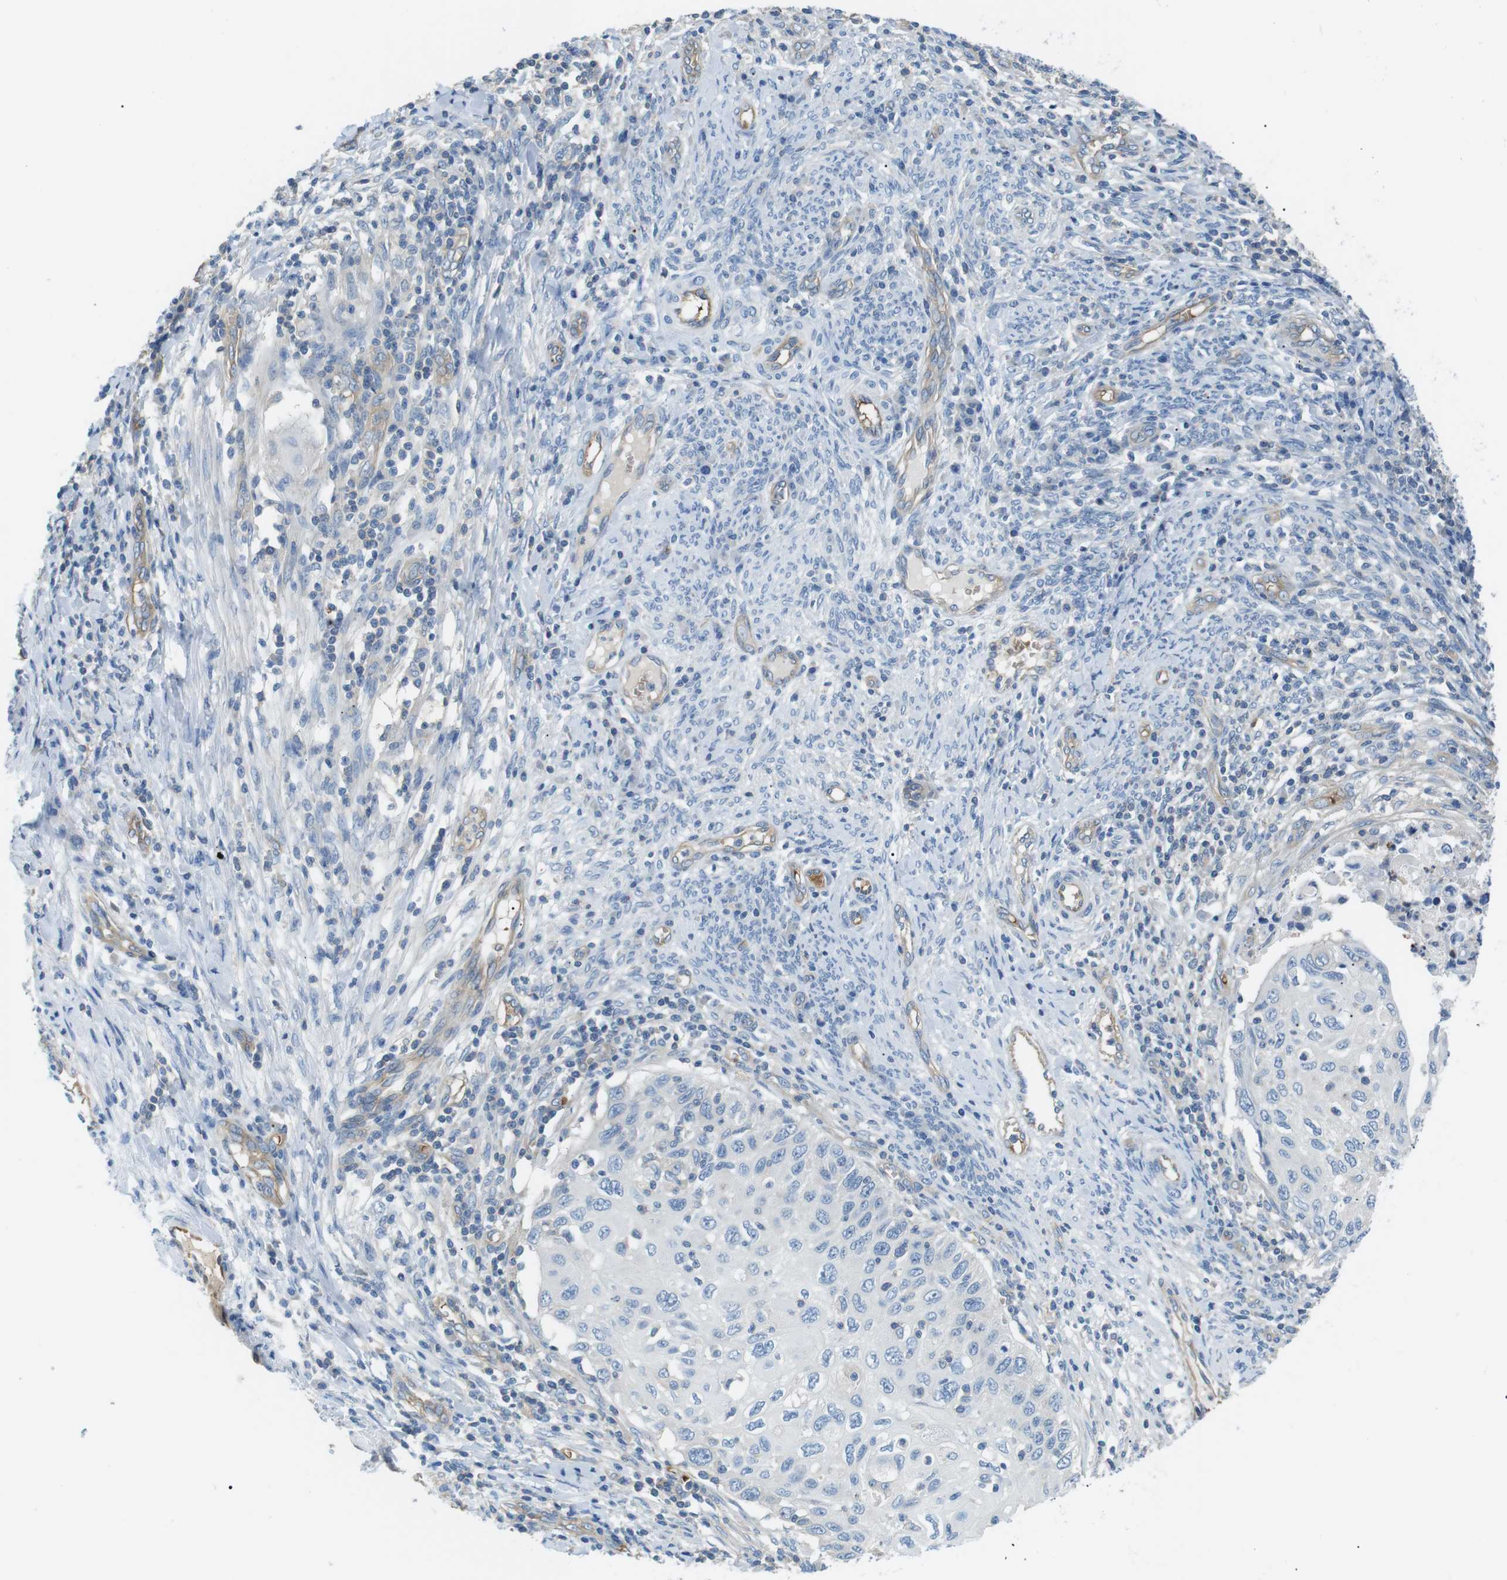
{"staining": {"intensity": "negative", "quantity": "none", "location": "none"}, "tissue": "cervical cancer", "cell_type": "Tumor cells", "image_type": "cancer", "snomed": [{"axis": "morphology", "description": "Squamous cell carcinoma, NOS"}, {"axis": "topography", "description": "Cervix"}], "caption": "The image demonstrates no staining of tumor cells in cervical squamous cell carcinoma.", "gene": "ADCY10", "patient": {"sex": "female", "age": 70}}